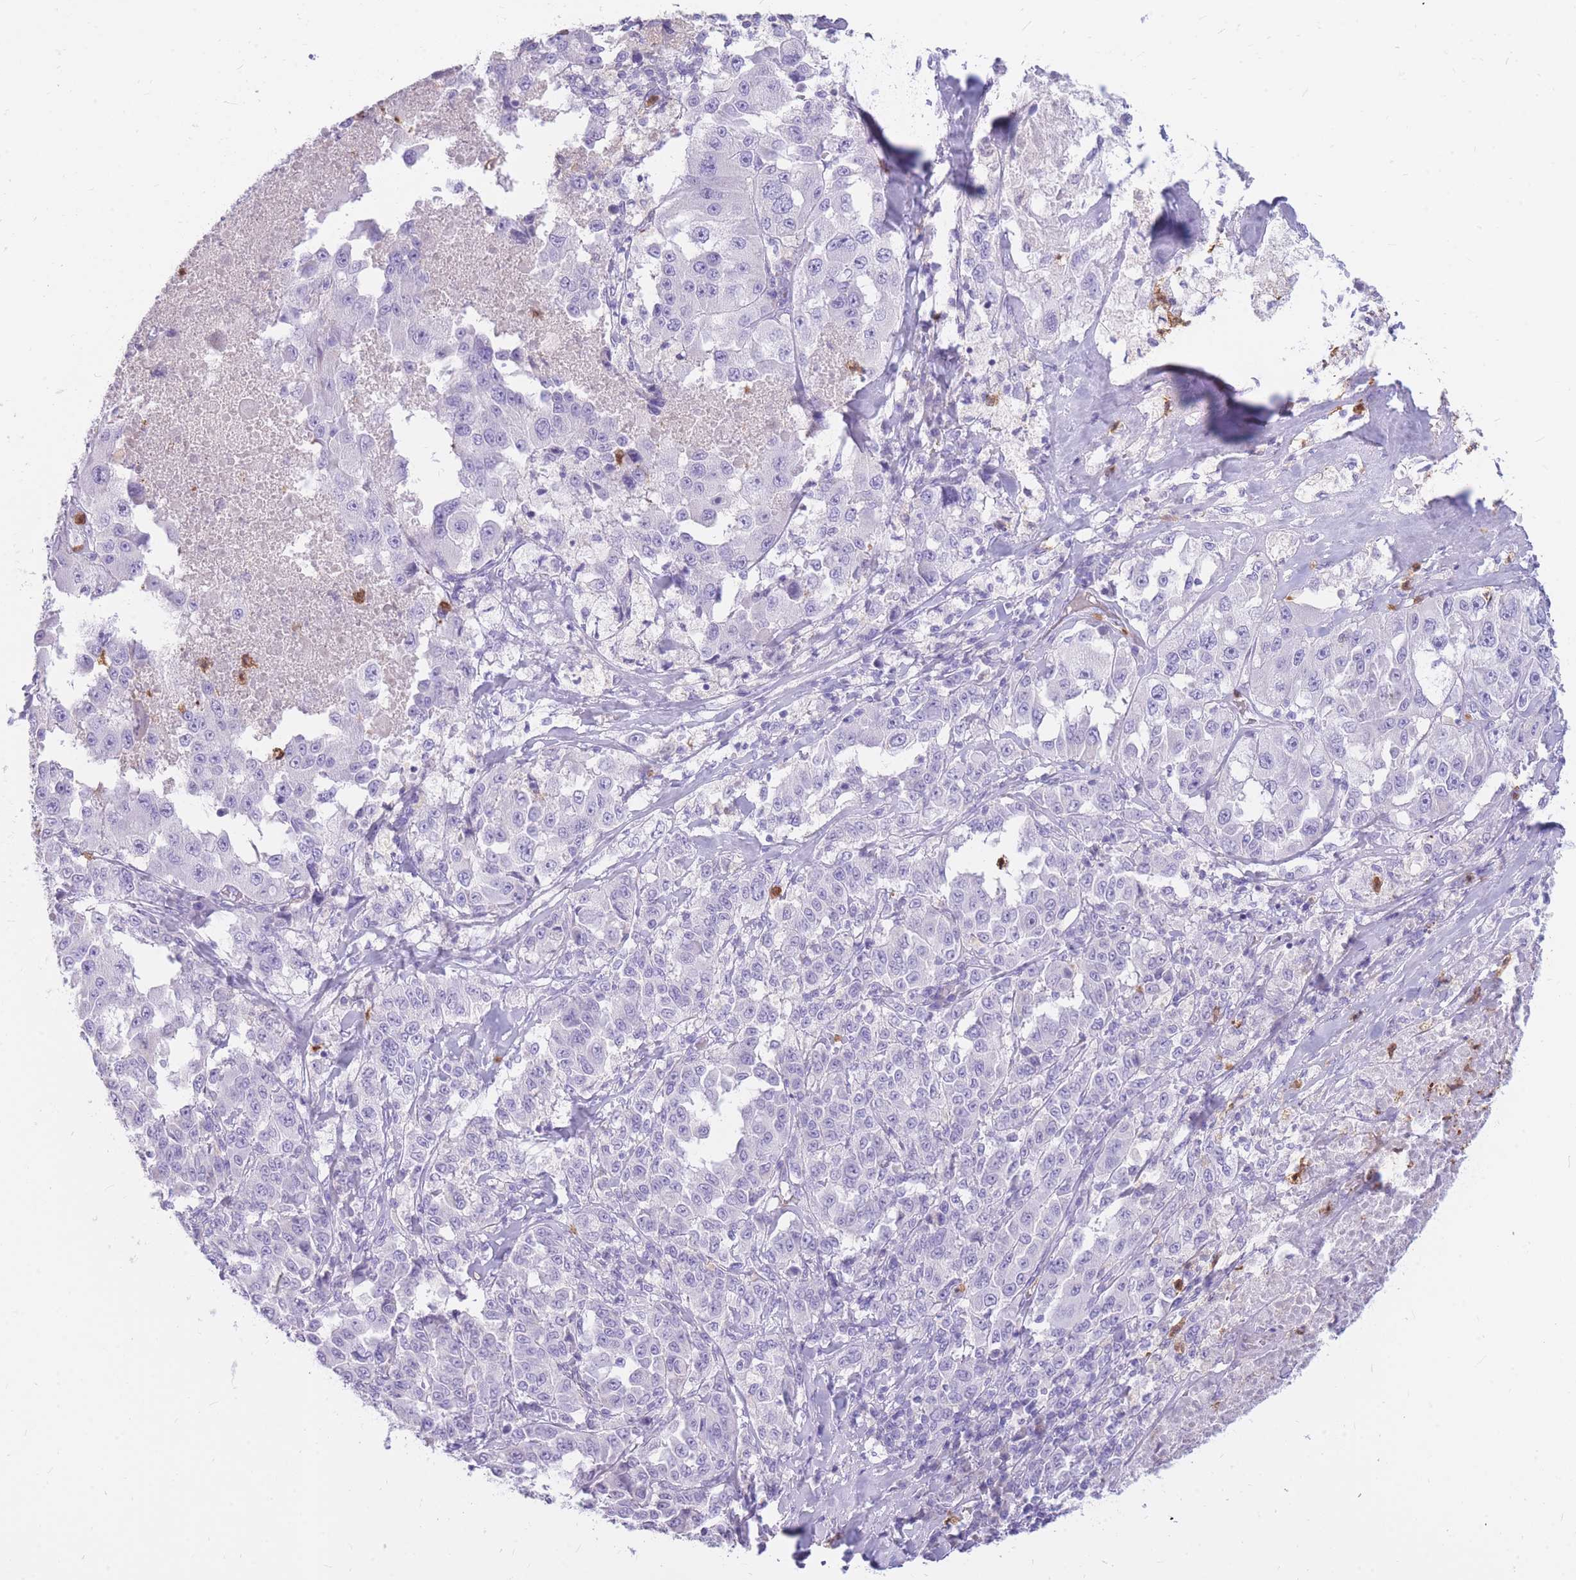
{"staining": {"intensity": "negative", "quantity": "none", "location": "none"}, "tissue": "melanoma", "cell_type": "Tumor cells", "image_type": "cancer", "snomed": [{"axis": "morphology", "description": "Malignant melanoma, Metastatic site"}, {"axis": "topography", "description": "Lymph node"}], "caption": "Malignant melanoma (metastatic site) was stained to show a protein in brown. There is no significant positivity in tumor cells.", "gene": "TPSAB1", "patient": {"sex": "male", "age": 62}}